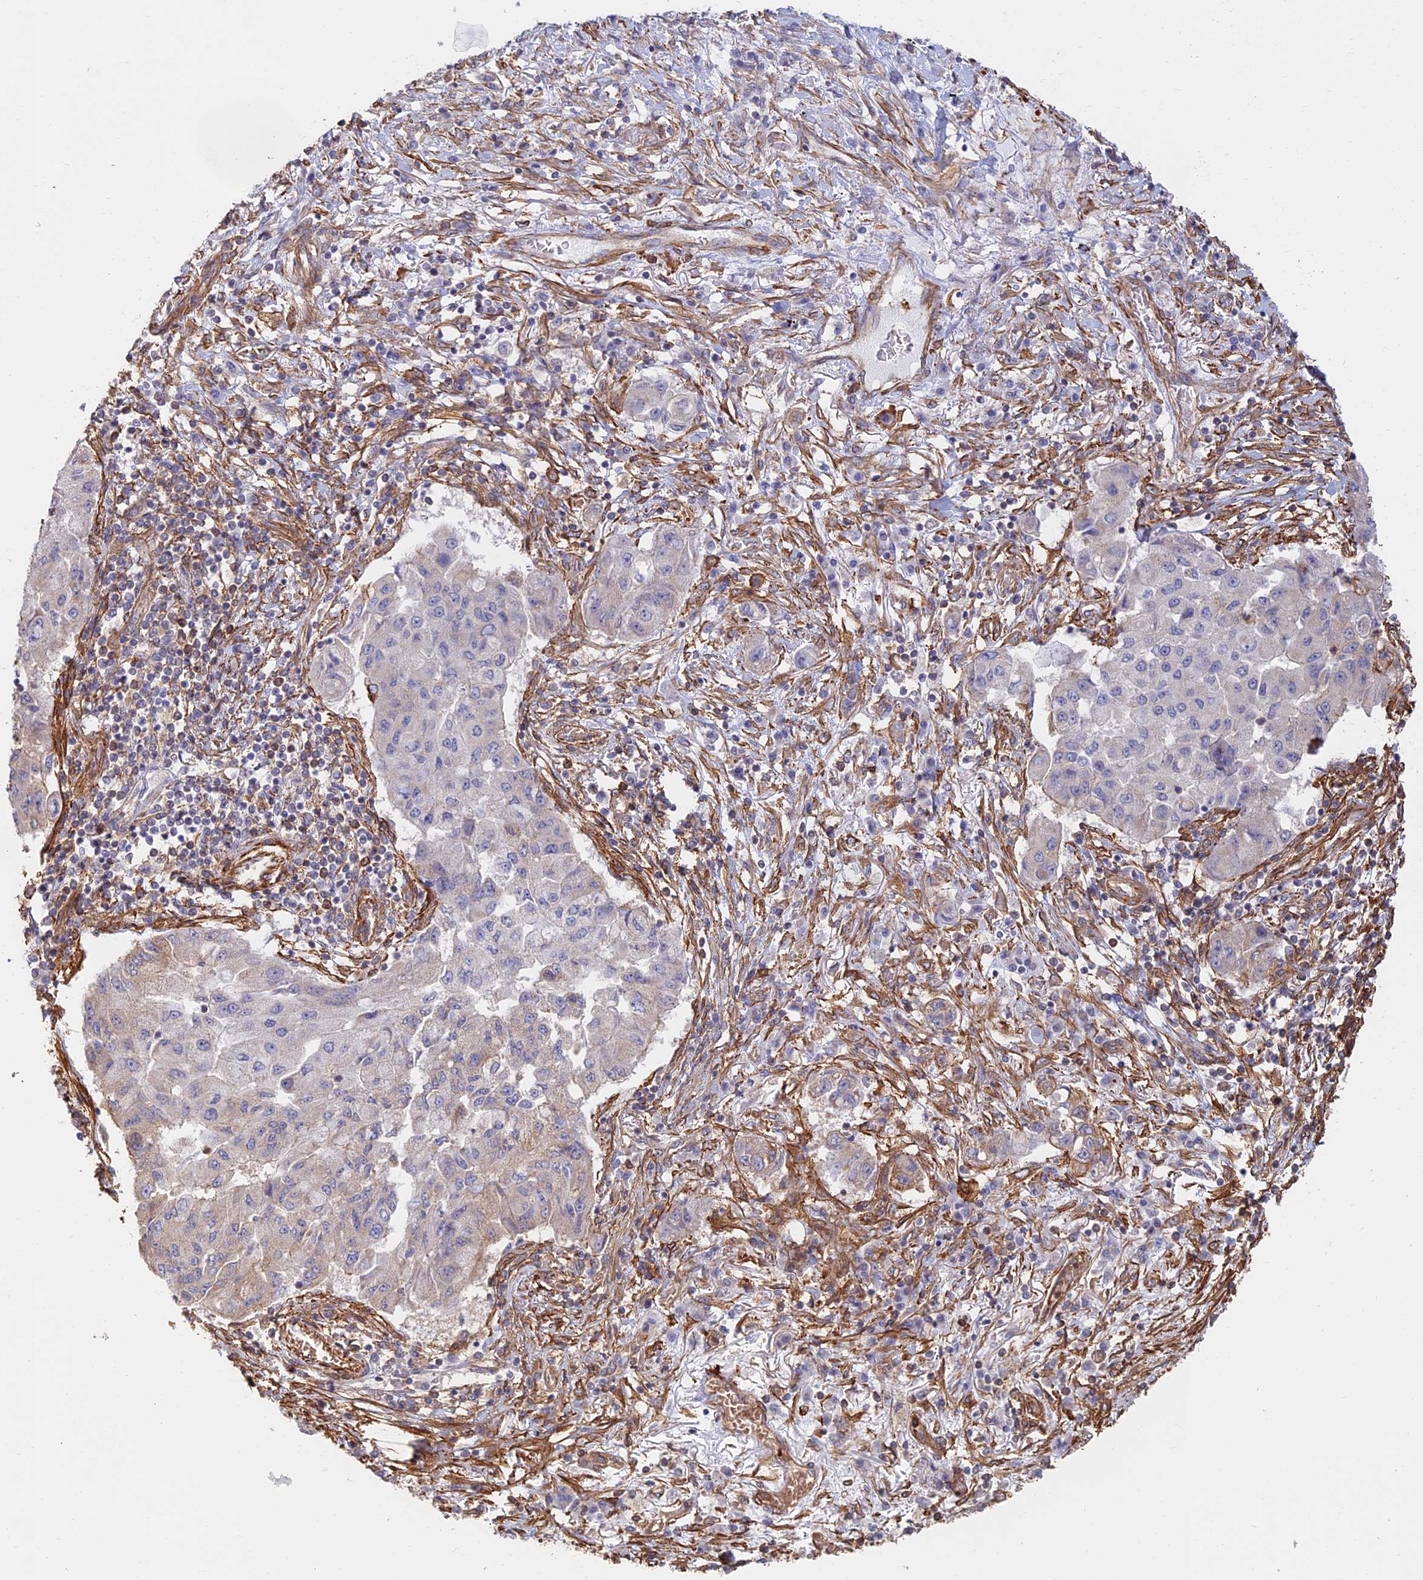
{"staining": {"intensity": "weak", "quantity": "<25%", "location": "cytoplasmic/membranous"}, "tissue": "lung cancer", "cell_type": "Tumor cells", "image_type": "cancer", "snomed": [{"axis": "morphology", "description": "Squamous cell carcinoma, NOS"}, {"axis": "topography", "description": "Lung"}], "caption": "Tumor cells show no significant protein positivity in lung squamous cell carcinoma.", "gene": "PAK4", "patient": {"sex": "male", "age": 74}}